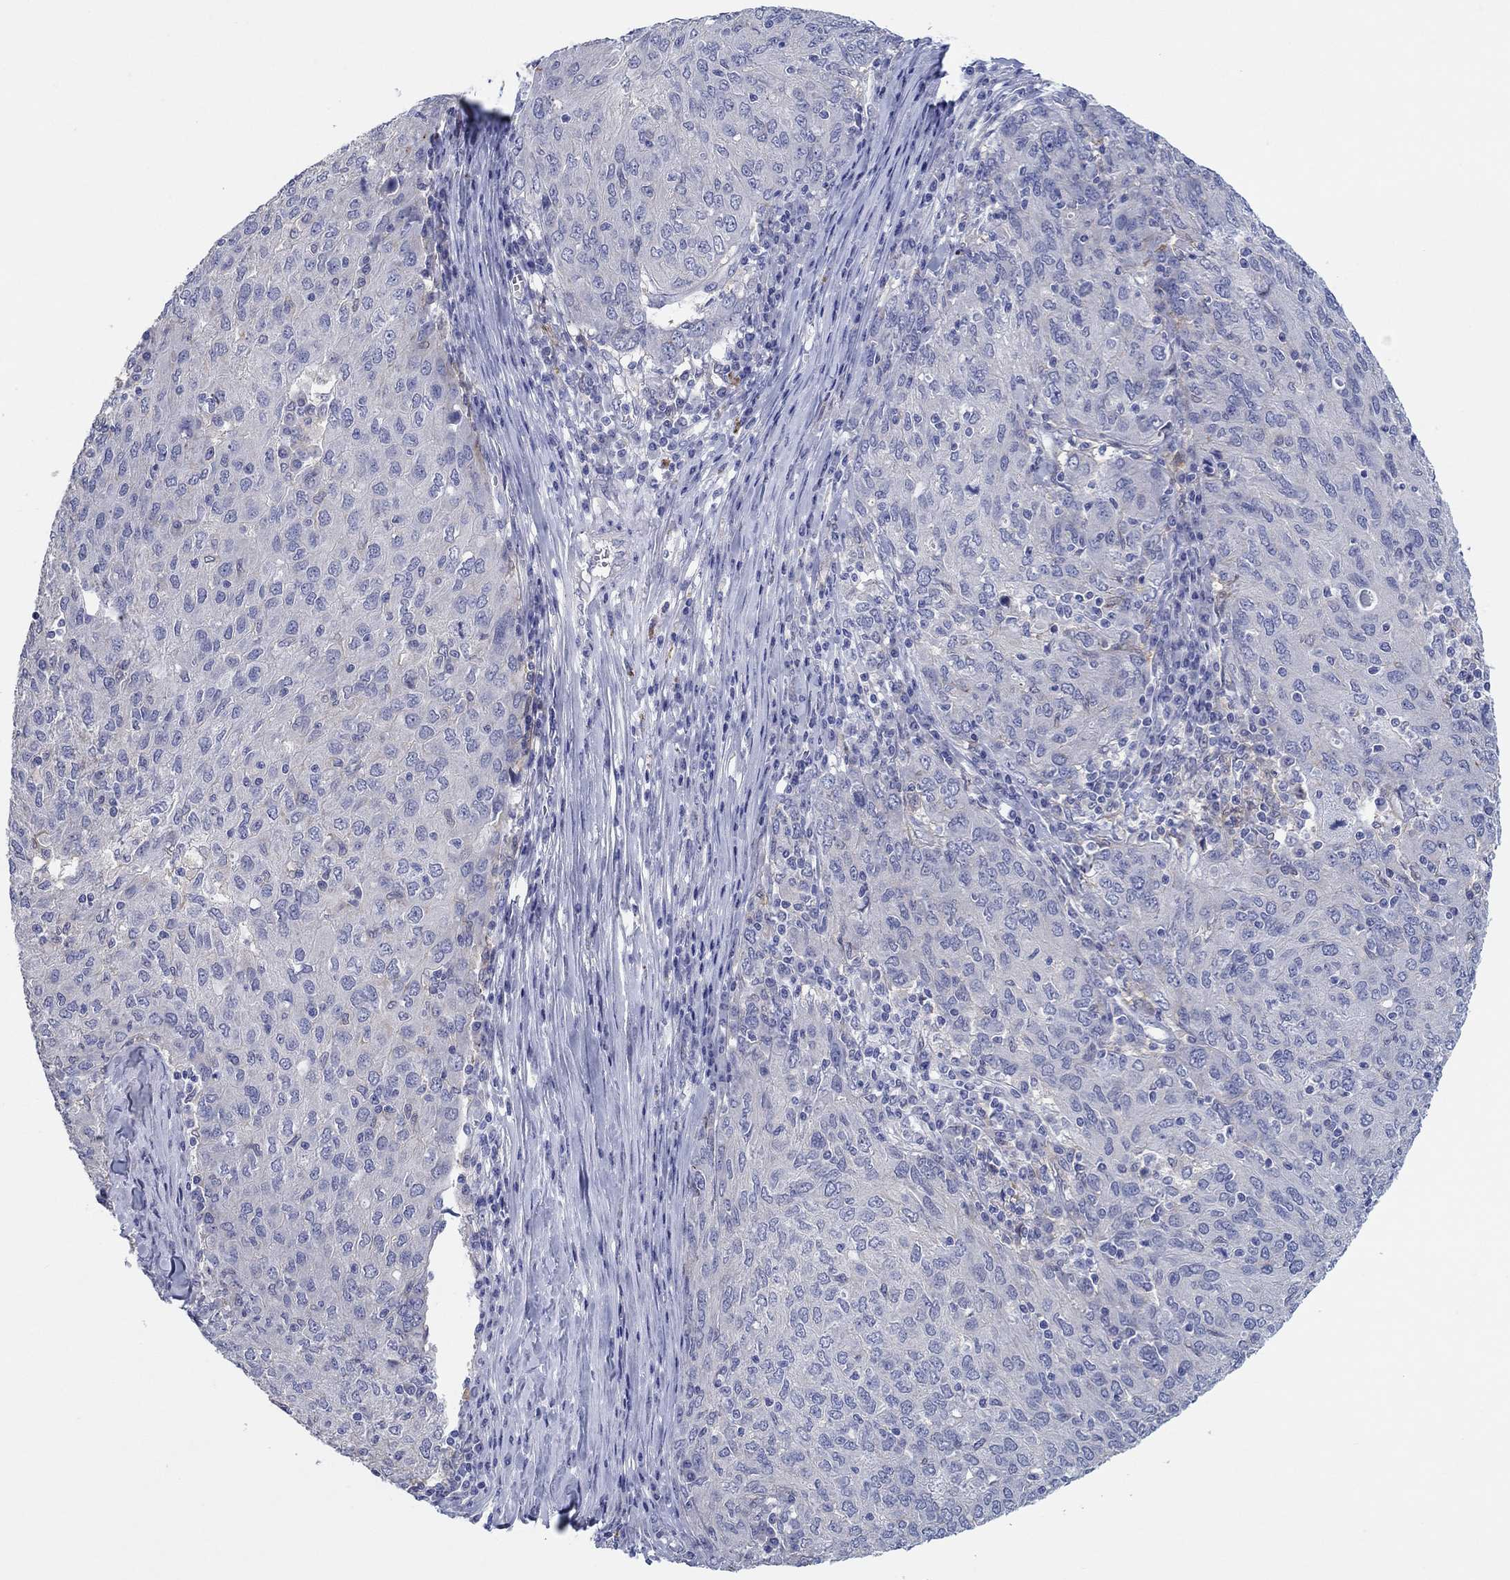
{"staining": {"intensity": "negative", "quantity": "none", "location": "none"}, "tissue": "ovarian cancer", "cell_type": "Tumor cells", "image_type": "cancer", "snomed": [{"axis": "morphology", "description": "Carcinoma, endometroid"}, {"axis": "topography", "description": "Ovary"}], "caption": "This is an IHC micrograph of human ovarian endometroid carcinoma. There is no staining in tumor cells.", "gene": "HDC", "patient": {"sex": "female", "age": 50}}